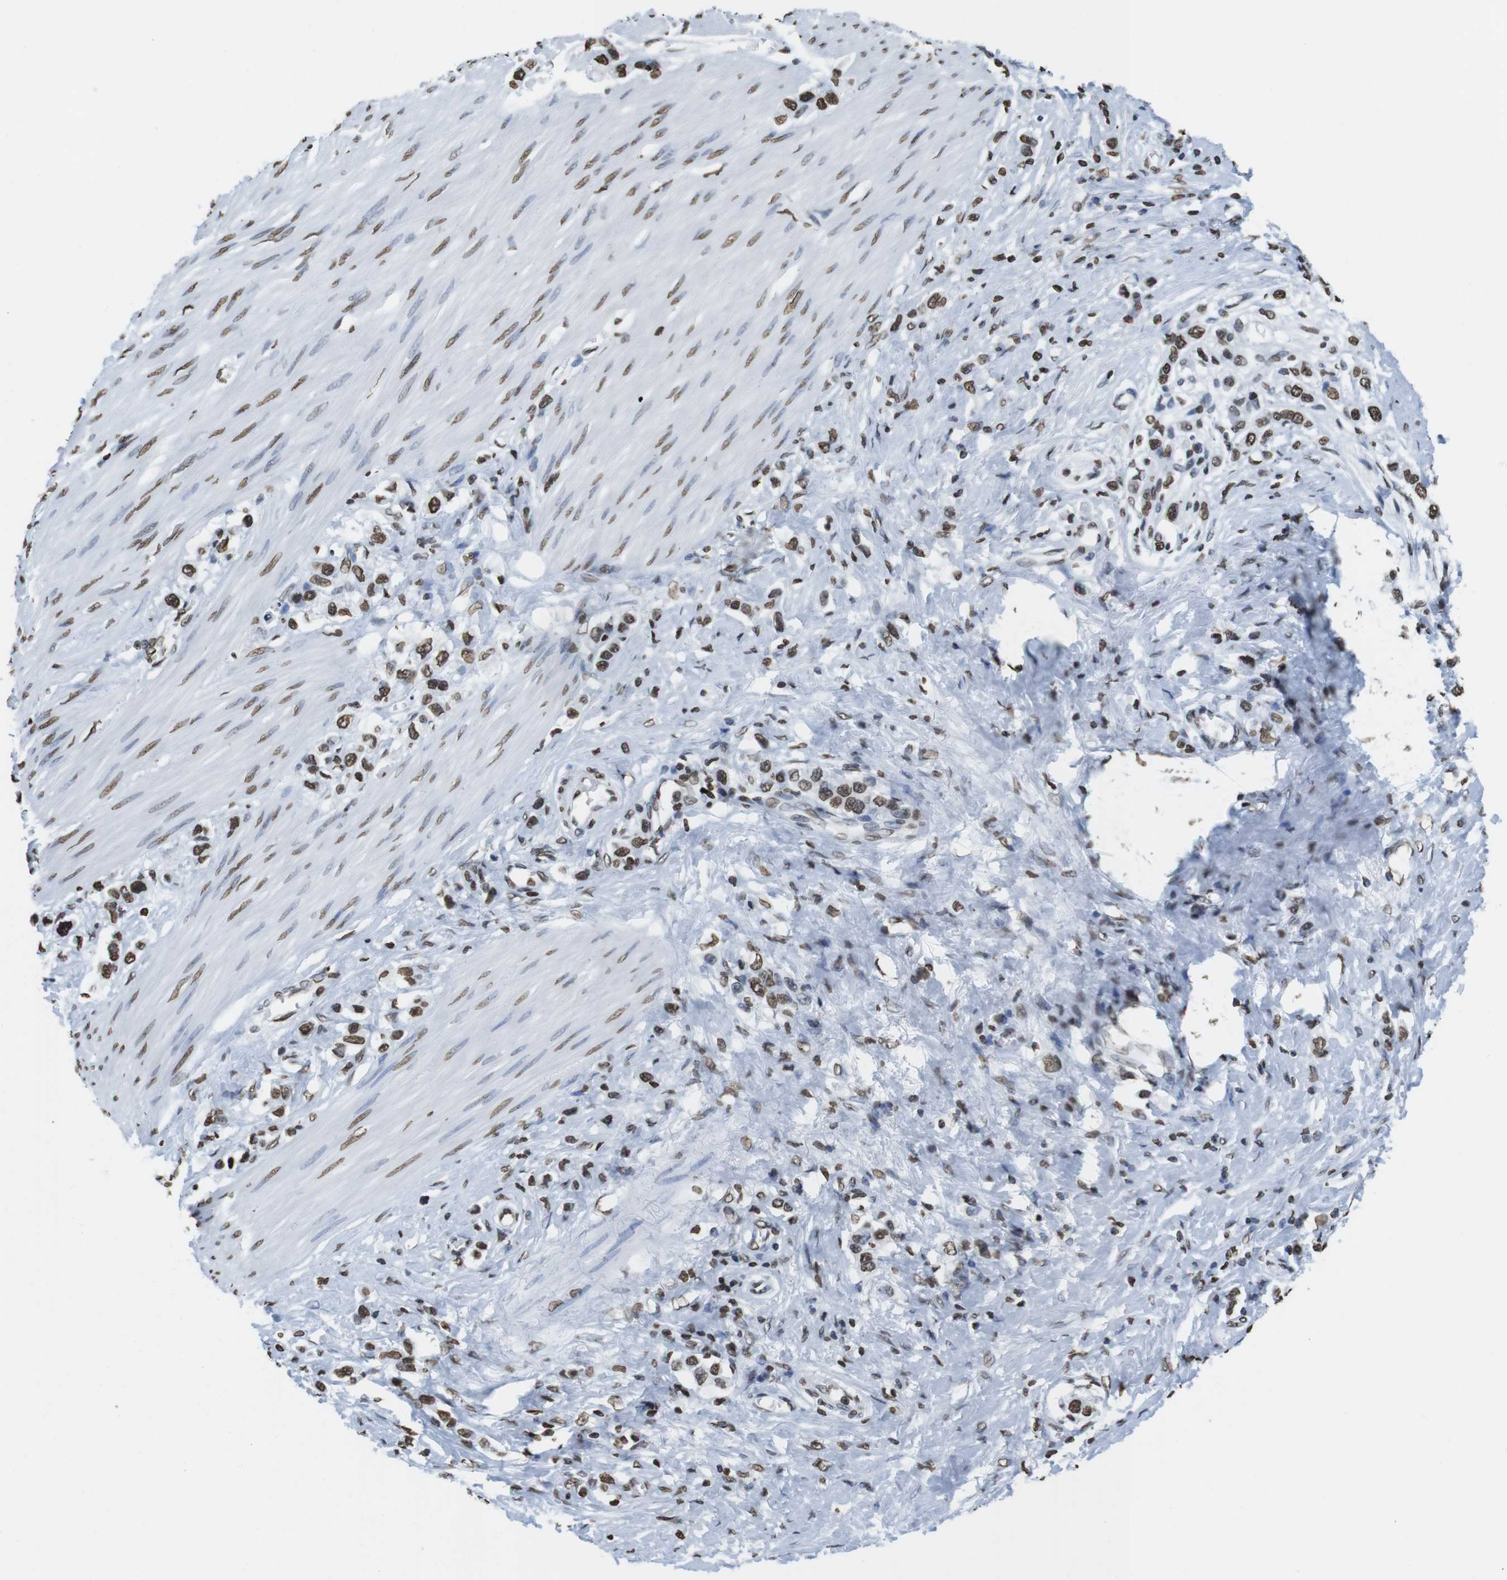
{"staining": {"intensity": "moderate", "quantity": ">75%", "location": "nuclear"}, "tissue": "stomach cancer", "cell_type": "Tumor cells", "image_type": "cancer", "snomed": [{"axis": "morphology", "description": "Adenocarcinoma, NOS"}, {"axis": "topography", "description": "Stomach"}], "caption": "Protein expression analysis of human stomach cancer (adenocarcinoma) reveals moderate nuclear expression in approximately >75% of tumor cells.", "gene": "BSX", "patient": {"sex": "female", "age": 65}}